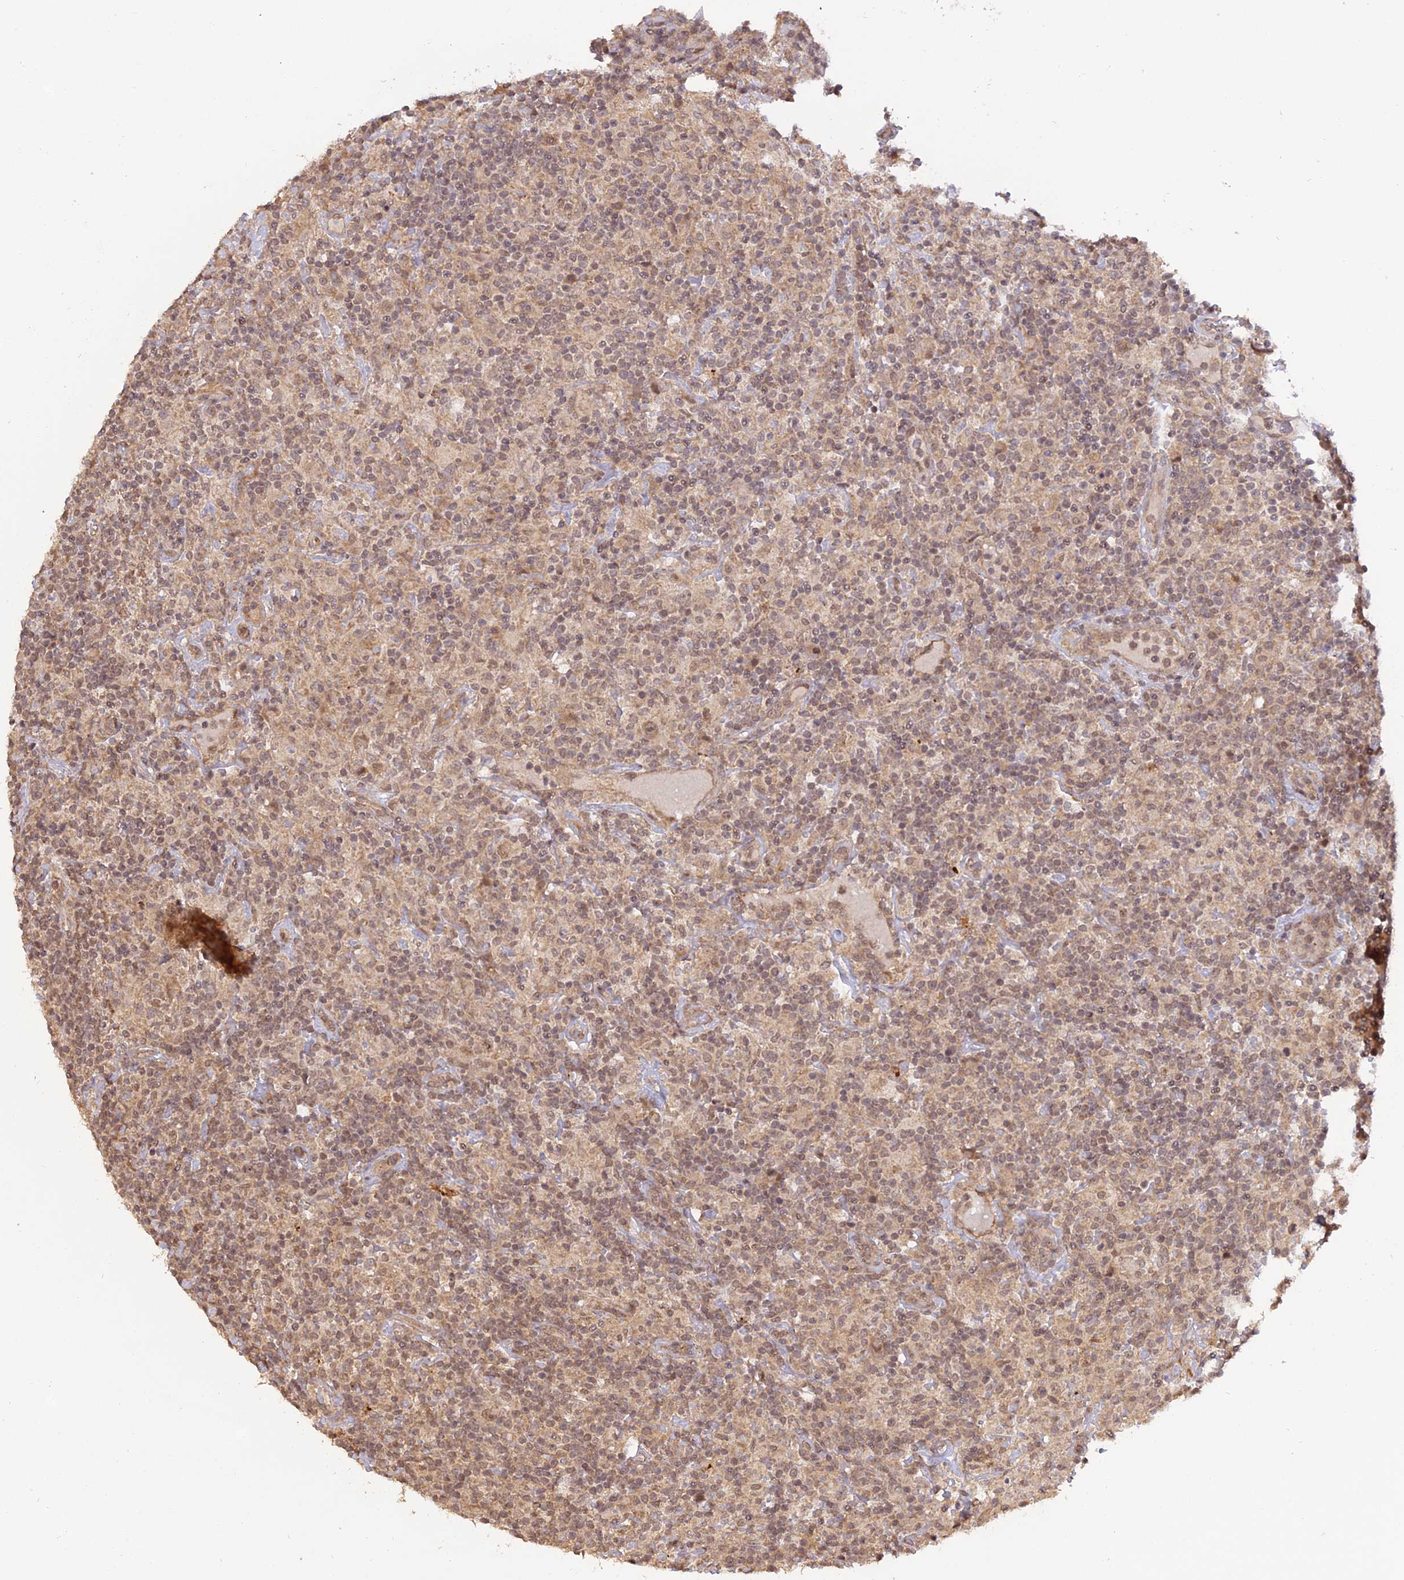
{"staining": {"intensity": "weak", "quantity": ">75%", "location": "nuclear"}, "tissue": "lymphoma", "cell_type": "Tumor cells", "image_type": "cancer", "snomed": [{"axis": "morphology", "description": "Hodgkin's disease, NOS"}, {"axis": "topography", "description": "Lymph node"}], "caption": "Weak nuclear staining is appreciated in approximately >75% of tumor cells in Hodgkin's disease.", "gene": "PKIG", "patient": {"sex": "male", "age": 70}}